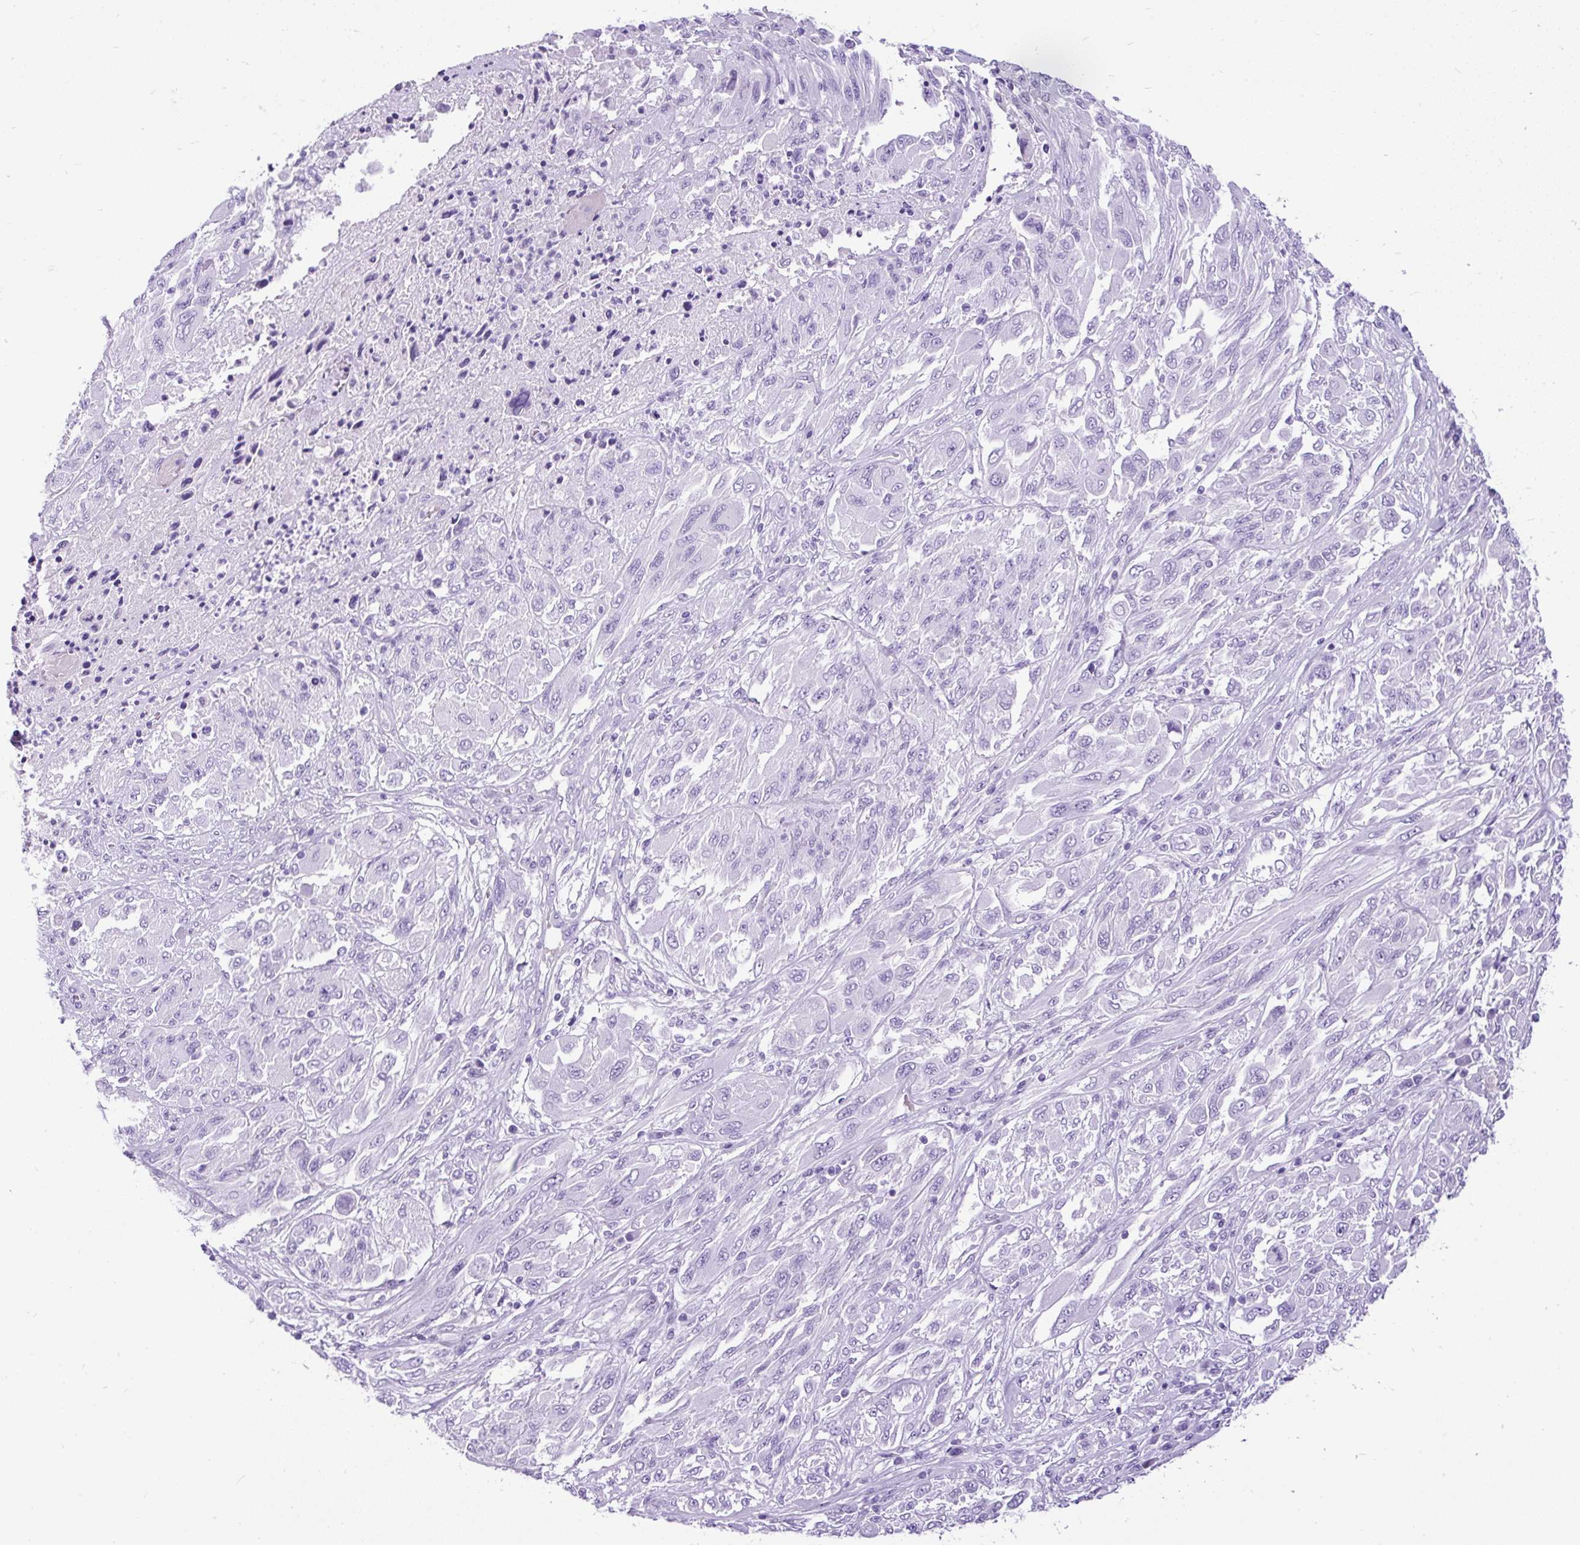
{"staining": {"intensity": "negative", "quantity": "none", "location": "none"}, "tissue": "melanoma", "cell_type": "Tumor cells", "image_type": "cancer", "snomed": [{"axis": "morphology", "description": "Malignant melanoma, NOS"}, {"axis": "topography", "description": "Skin"}], "caption": "An image of melanoma stained for a protein displays no brown staining in tumor cells. The staining is performed using DAB (3,3'-diaminobenzidine) brown chromogen with nuclei counter-stained in using hematoxylin.", "gene": "CEL", "patient": {"sex": "female", "age": 91}}